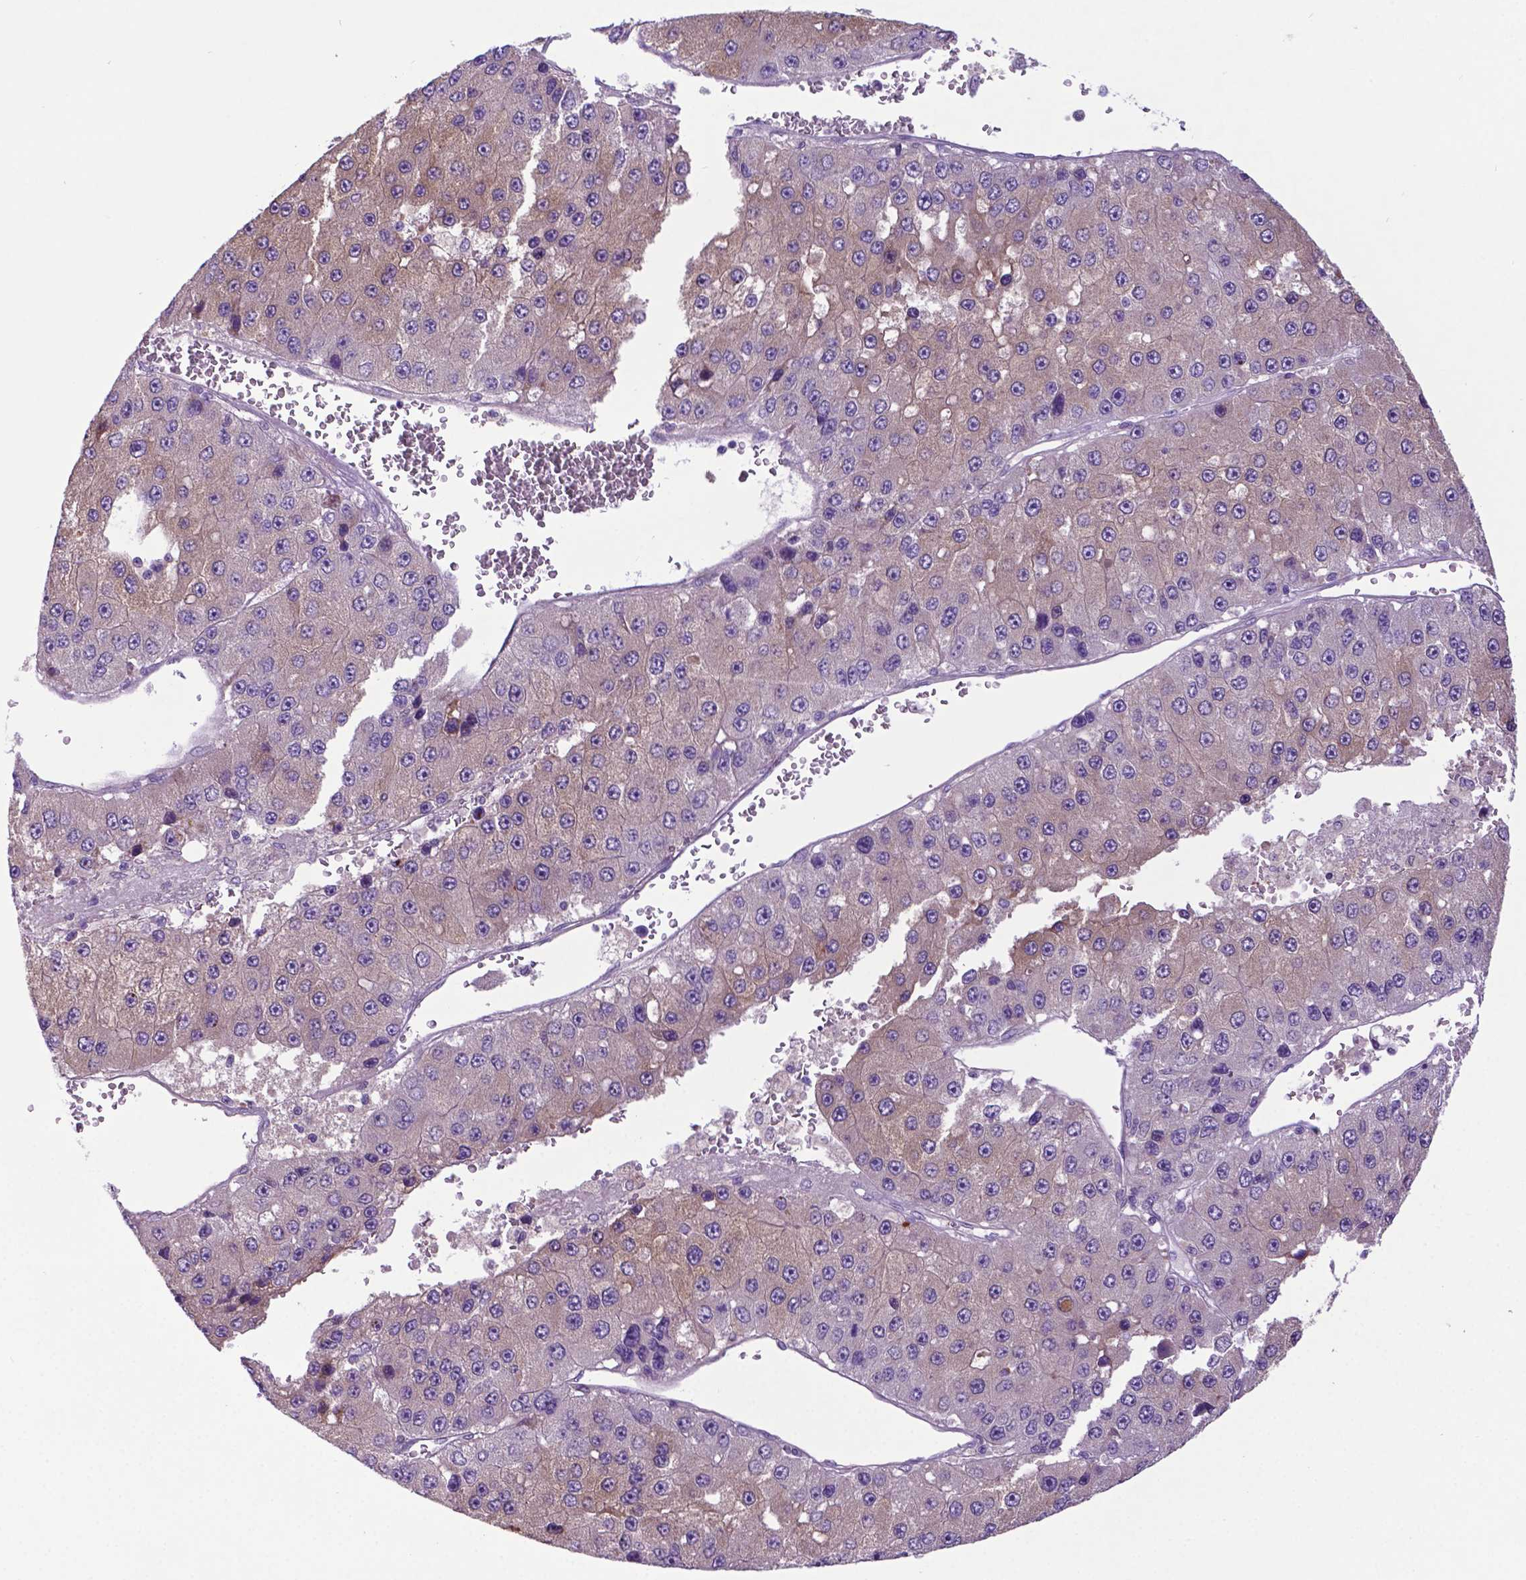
{"staining": {"intensity": "weak", "quantity": "<25%", "location": "cytoplasmic/membranous"}, "tissue": "liver cancer", "cell_type": "Tumor cells", "image_type": "cancer", "snomed": [{"axis": "morphology", "description": "Carcinoma, Hepatocellular, NOS"}, {"axis": "topography", "description": "Liver"}], "caption": "Histopathology image shows no protein expression in tumor cells of liver hepatocellular carcinoma tissue.", "gene": "ADRA2B", "patient": {"sex": "female", "age": 73}}